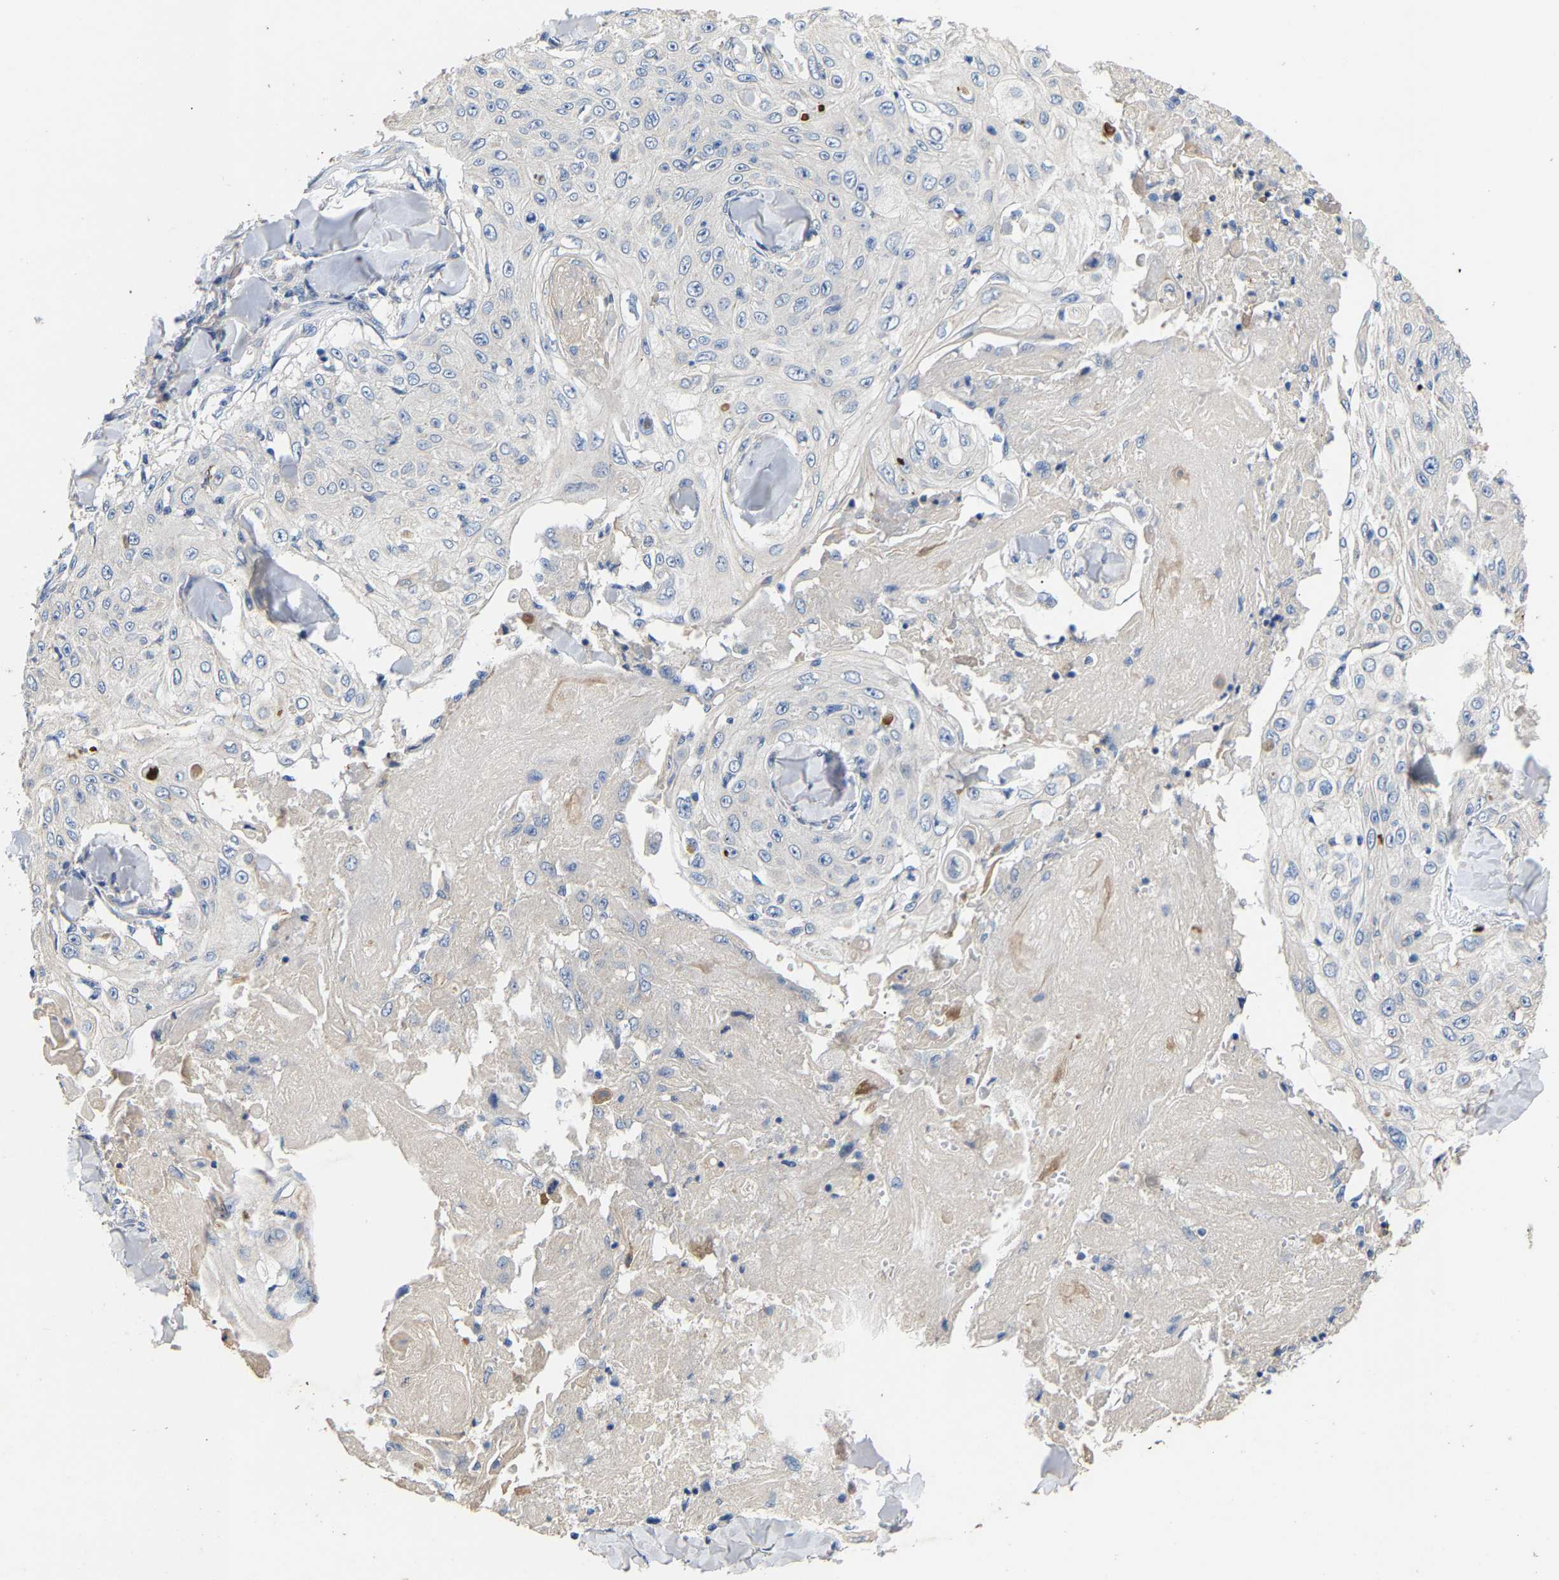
{"staining": {"intensity": "negative", "quantity": "none", "location": "none"}, "tissue": "skin cancer", "cell_type": "Tumor cells", "image_type": "cancer", "snomed": [{"axis": "morphology", "description": "Squamous cell carcinoma, NOS"}, {"axis": "topography", "description": "Skin"}], "caption": "Skin cancer stained for a protein using IHC displays no positivity tumor cells.", "gene": "CCDC171", "patient": {"sex": "male", "age": 86}}